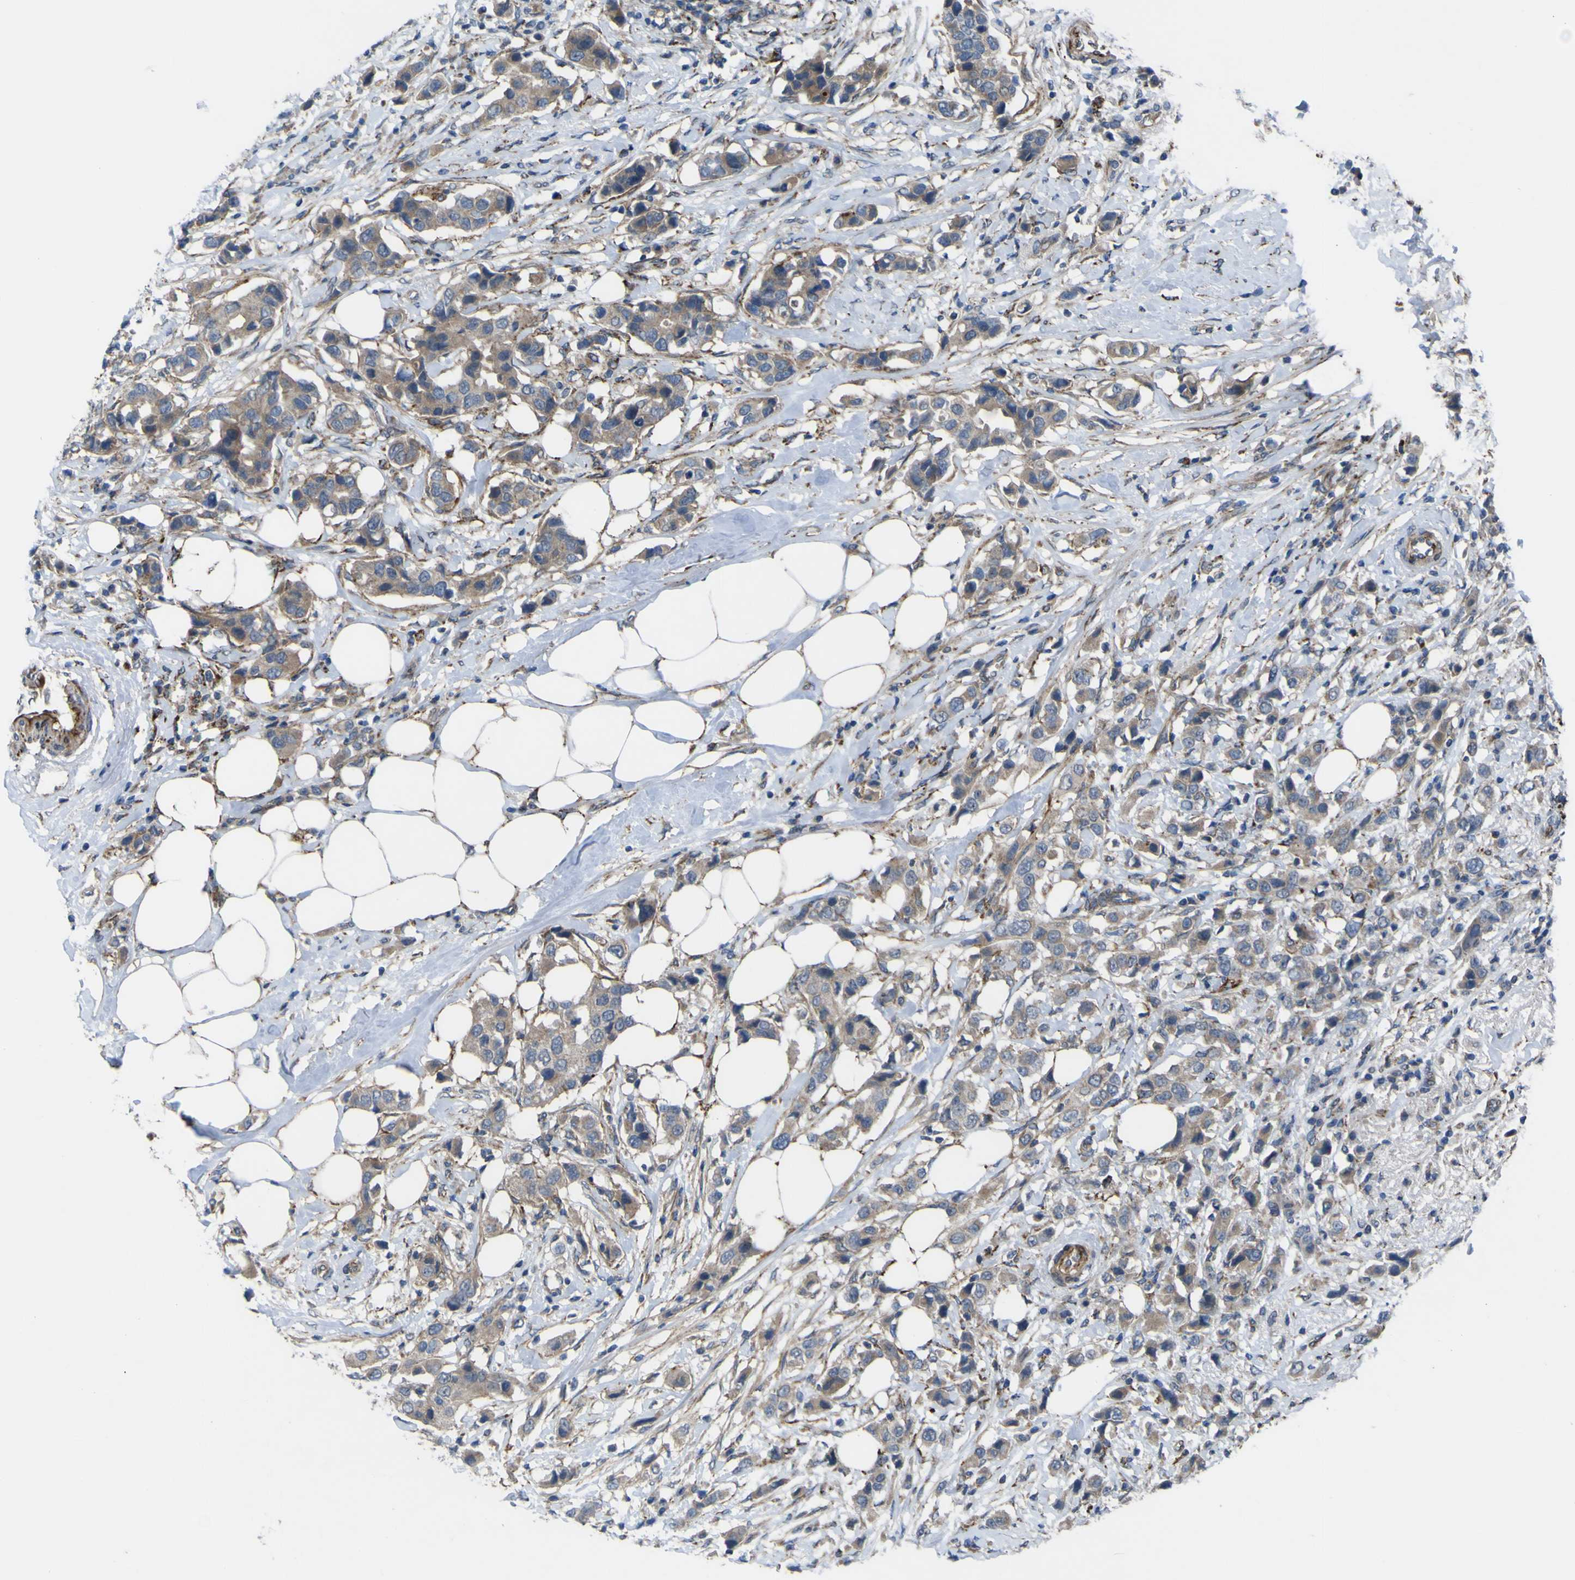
{"staining": {"intensity": "weak", "quantity": ">75%", "location": "cytoplasmic/membranous"}, "tissue": "breast cancer", "cell_type": "Tumor cells", "image_type": "cancer", "snomed": [{"axis": "morphology", "description": "Normal tissue, NOS"}, {"axis": "morphology", "description": "Duct carcinoma"}, {"axis": "topography", "description": "Breast"}], "caption": "Immunohistochemical staining of human invasive ductal carcinoma (breast) demonstrates low levels of weak cytoplasmic/membranous protein positivity in about >75% of tumor cells.", "gene": "GPLD1", "patient": {"sex": "female", "age": 50}}